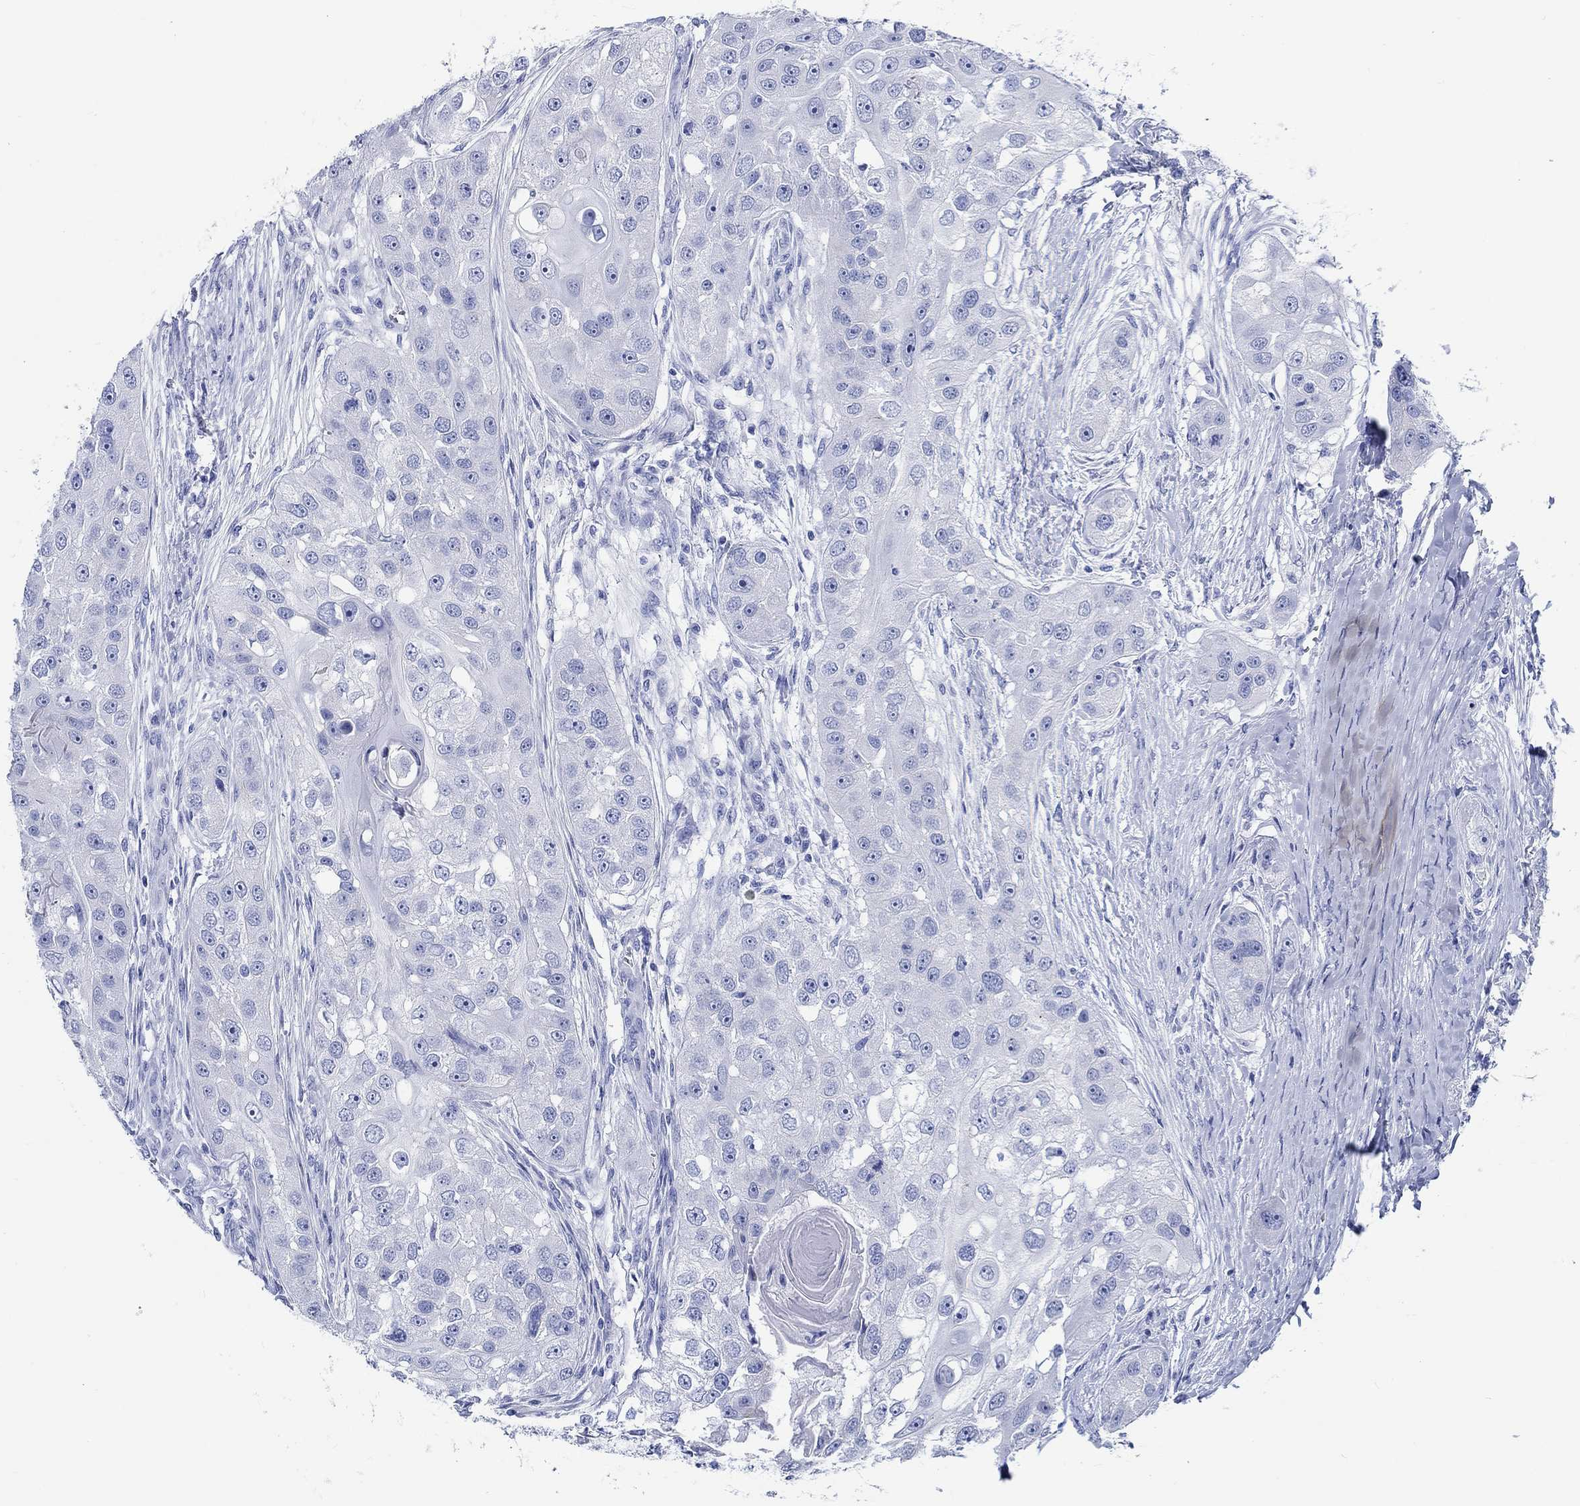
{"staining": {"intensity": "negative", "quantity": "none", "location": "none"}, "tissue": "head and neck cancer", "cell_type": "Tumor cells", "image_type": "cancer", "snomed": [{"axis": "morphology", "description": "Normal tissue, NOS"}, {"axis": "morphology", "description": "Squamous cell carcinoma, NOS"}, {"axis": "topography", "description": "Skeletal muscle"}, {"axis": "topography", "description": "Head-Neck"}], "caption": "The image exhibits no staining of tumor cells in head and neck squamous cell carcinoma.", "gene": "RD3L", "patient": {"sex": "male", "age": 51}}